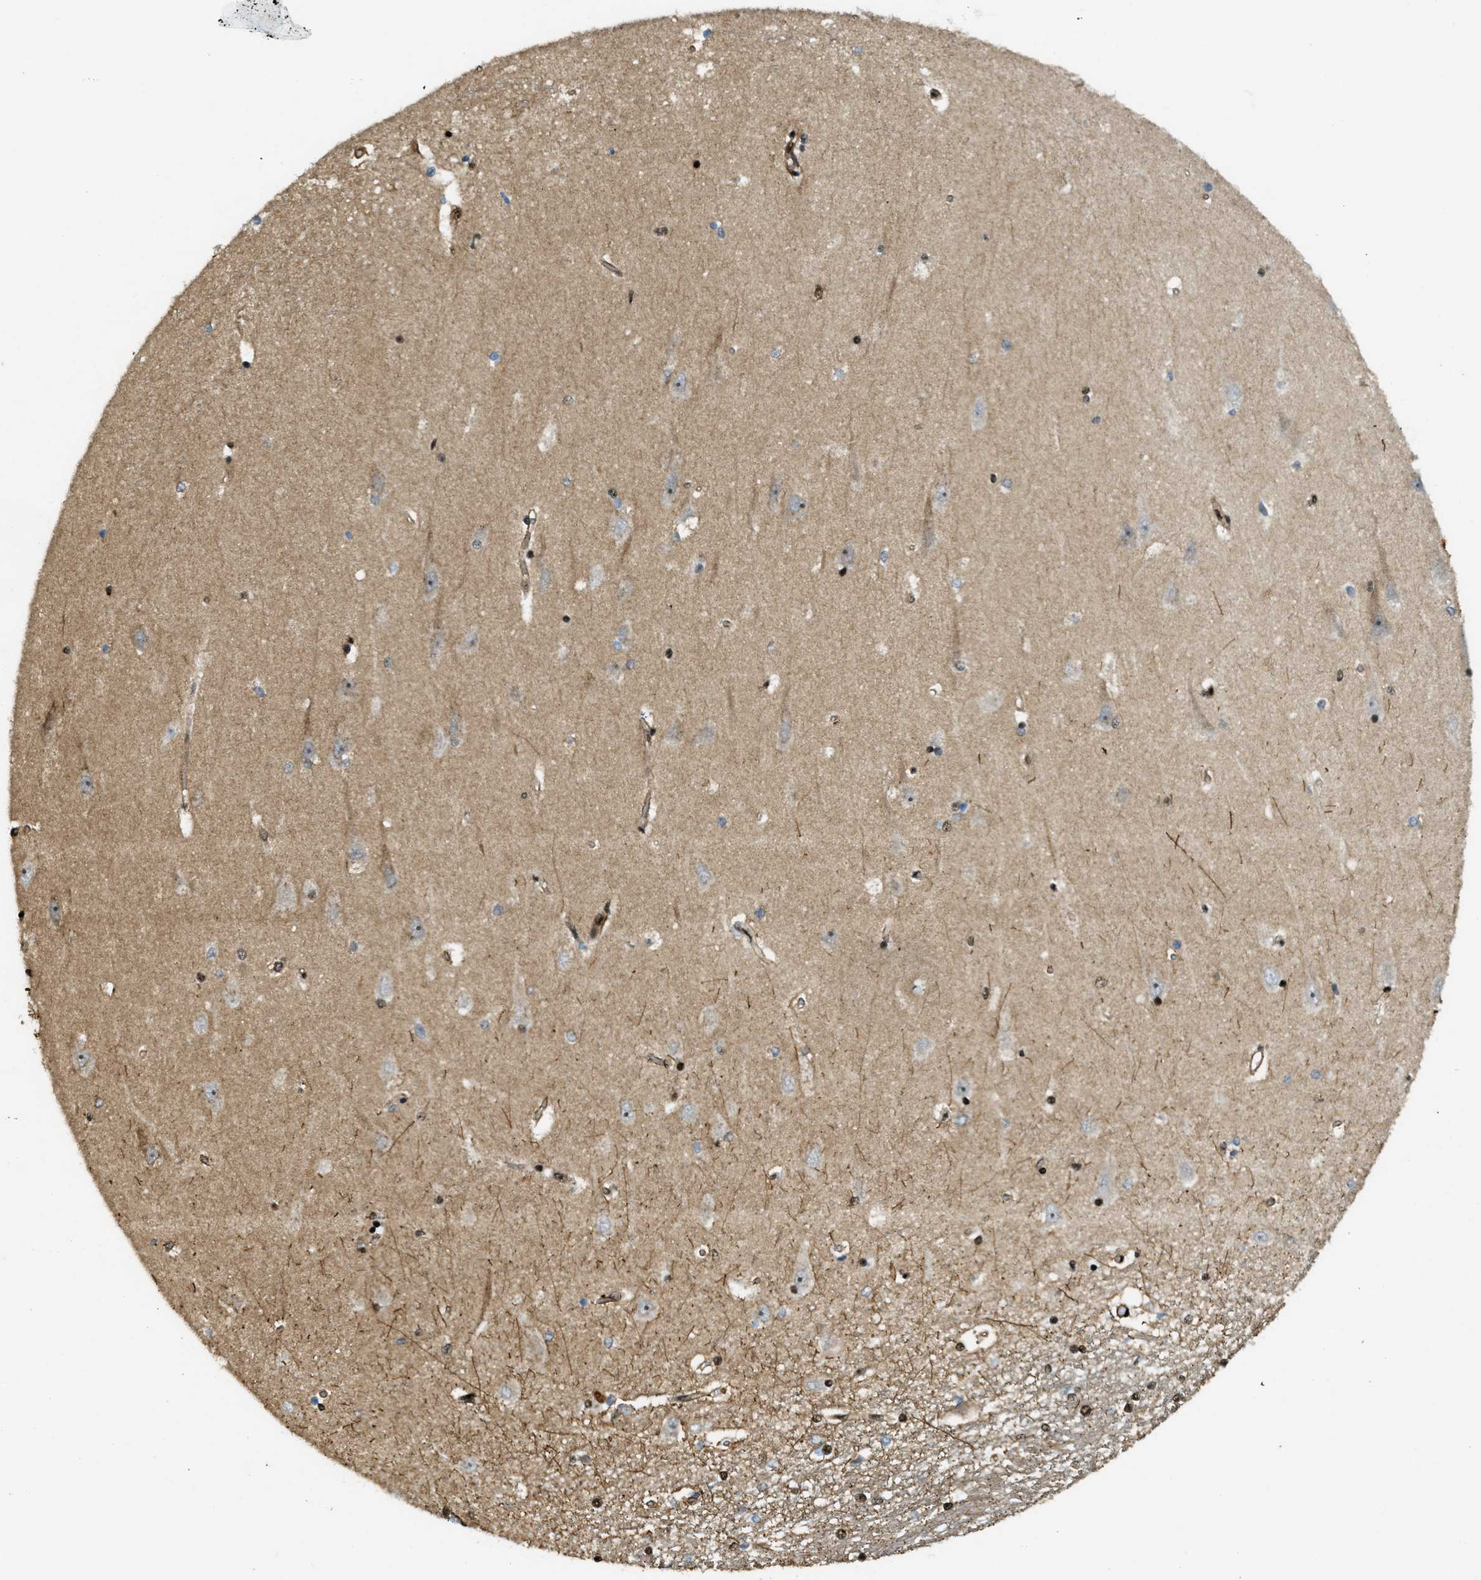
{"staining": {"intensity": "strong", "quantity": ">75%", "location": "nuclear"}, "tissue": "hippocampus", "cell_type": "Glial cells", "image_type": "normal", "snomed": [{"axis": "morphology", "description": "Normal tissue, NOS"}, {"axis": "topography", "description": "Hippocampus"}], "caption": "An IHC photomicrograph of unremarkable tissue is shown. Protein staining in brown highlights strong nuclear positivity in hippocampus within glial cells. The staining is performed using DAB (3,3'-diaminobenzidine) brown chromogen to label protein expression. The nuclei are counter-stained blue using hematoxylin.", "gene": "CFAP36", "patient": {"sex": "male", "age": 45}}